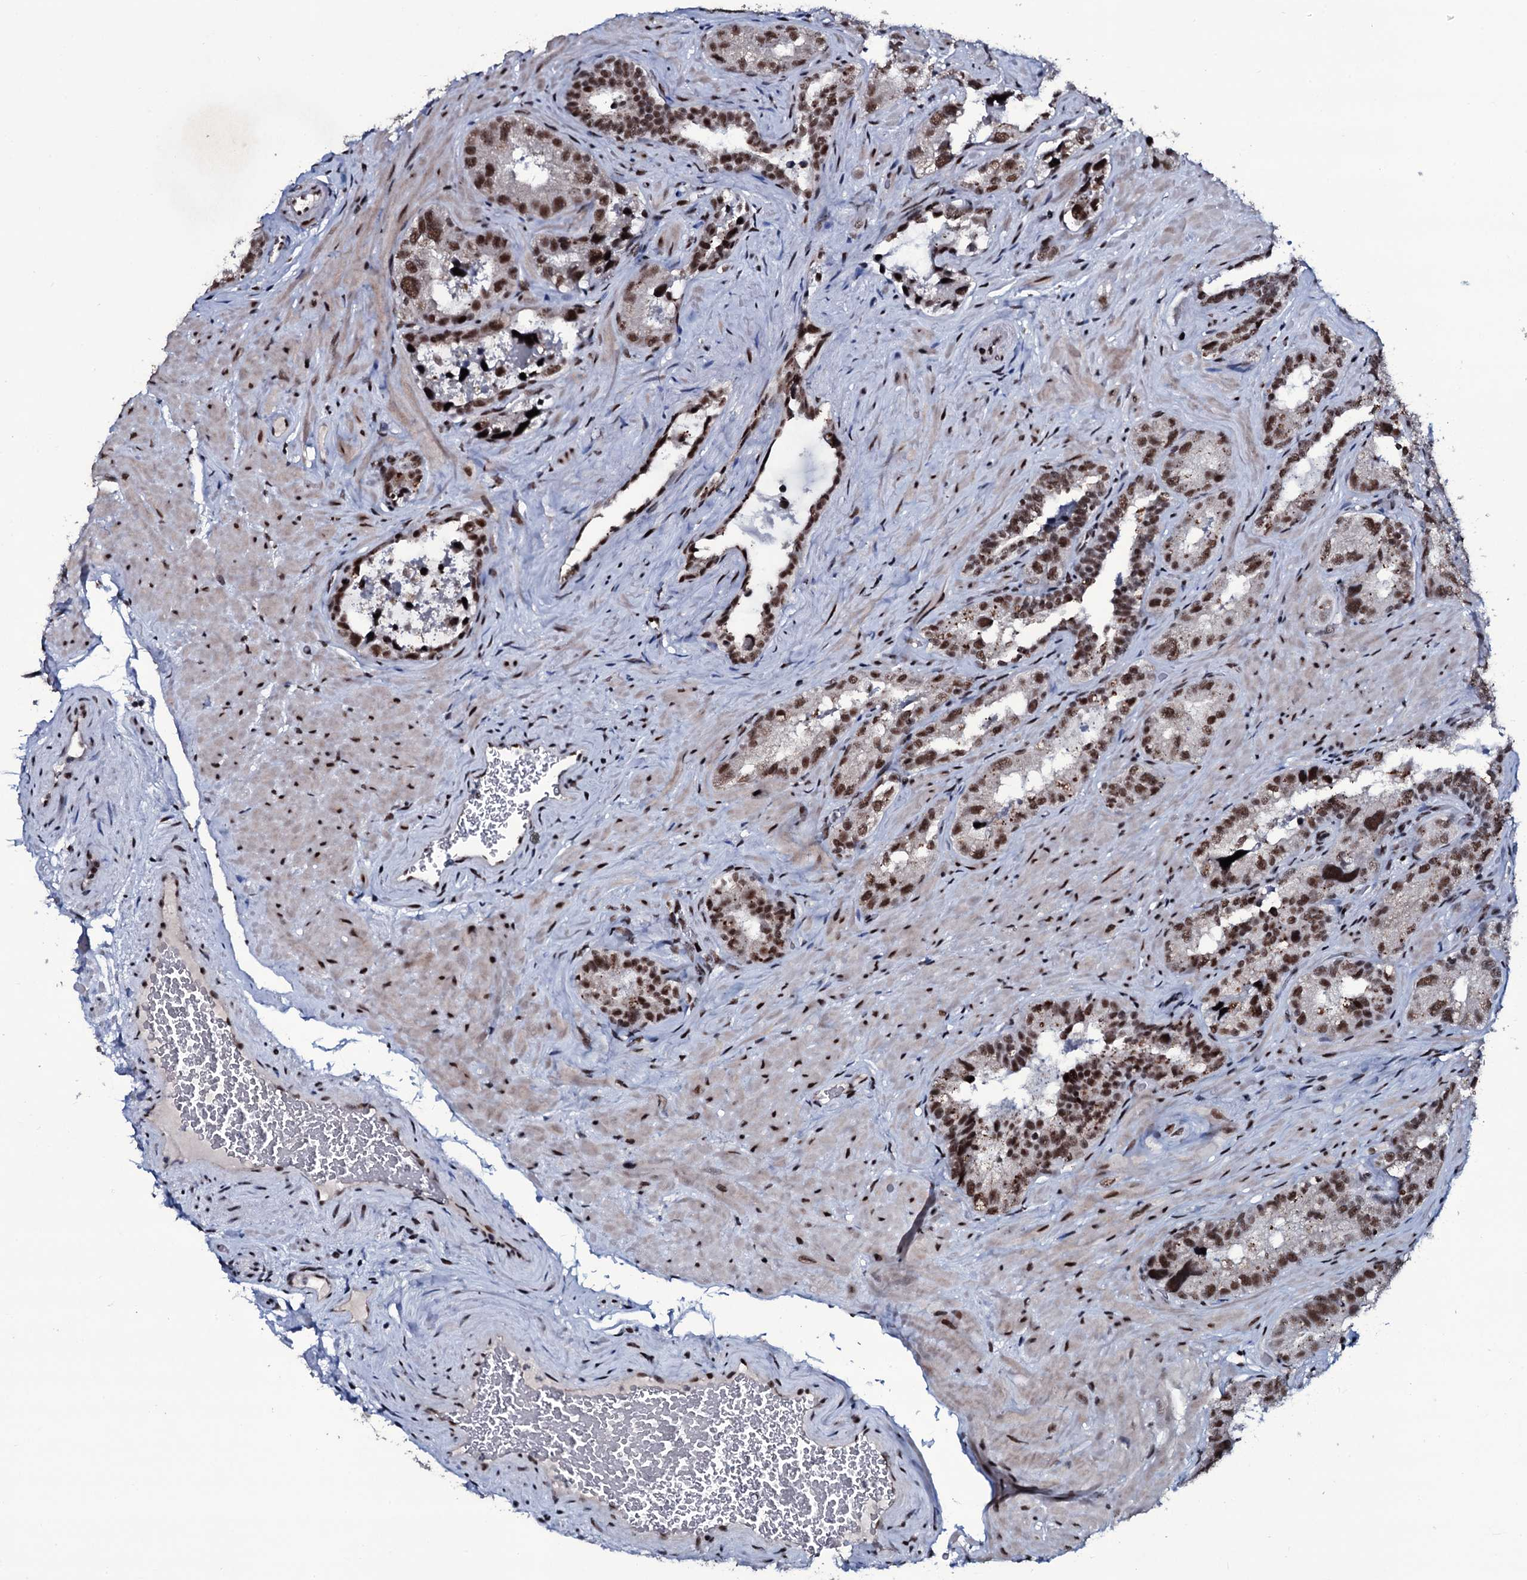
{"staining": {"intensity": "moderate", "quantity": ">75%", "location": "nuclear"}, "tissue": "seminal vesicle", "cell_type": "Glandular cells", "image_type": "normal", "snomed": [{"axis": "morphology", "description": "Normal tissue, NOS"}, {"axis": "topography", "description": "Seminal veicle"}, {"axis": "topography", "description": "Peripheral nerve tissue"}], "caption": "Seminal vesicle stained for a protein reveals moderate nuclear positivity in glandular cells. (IHC, brightfield microscopy, high magnification).", "gene": "ZMIZ2", "patient": {"sex": "male", "age": 67}}